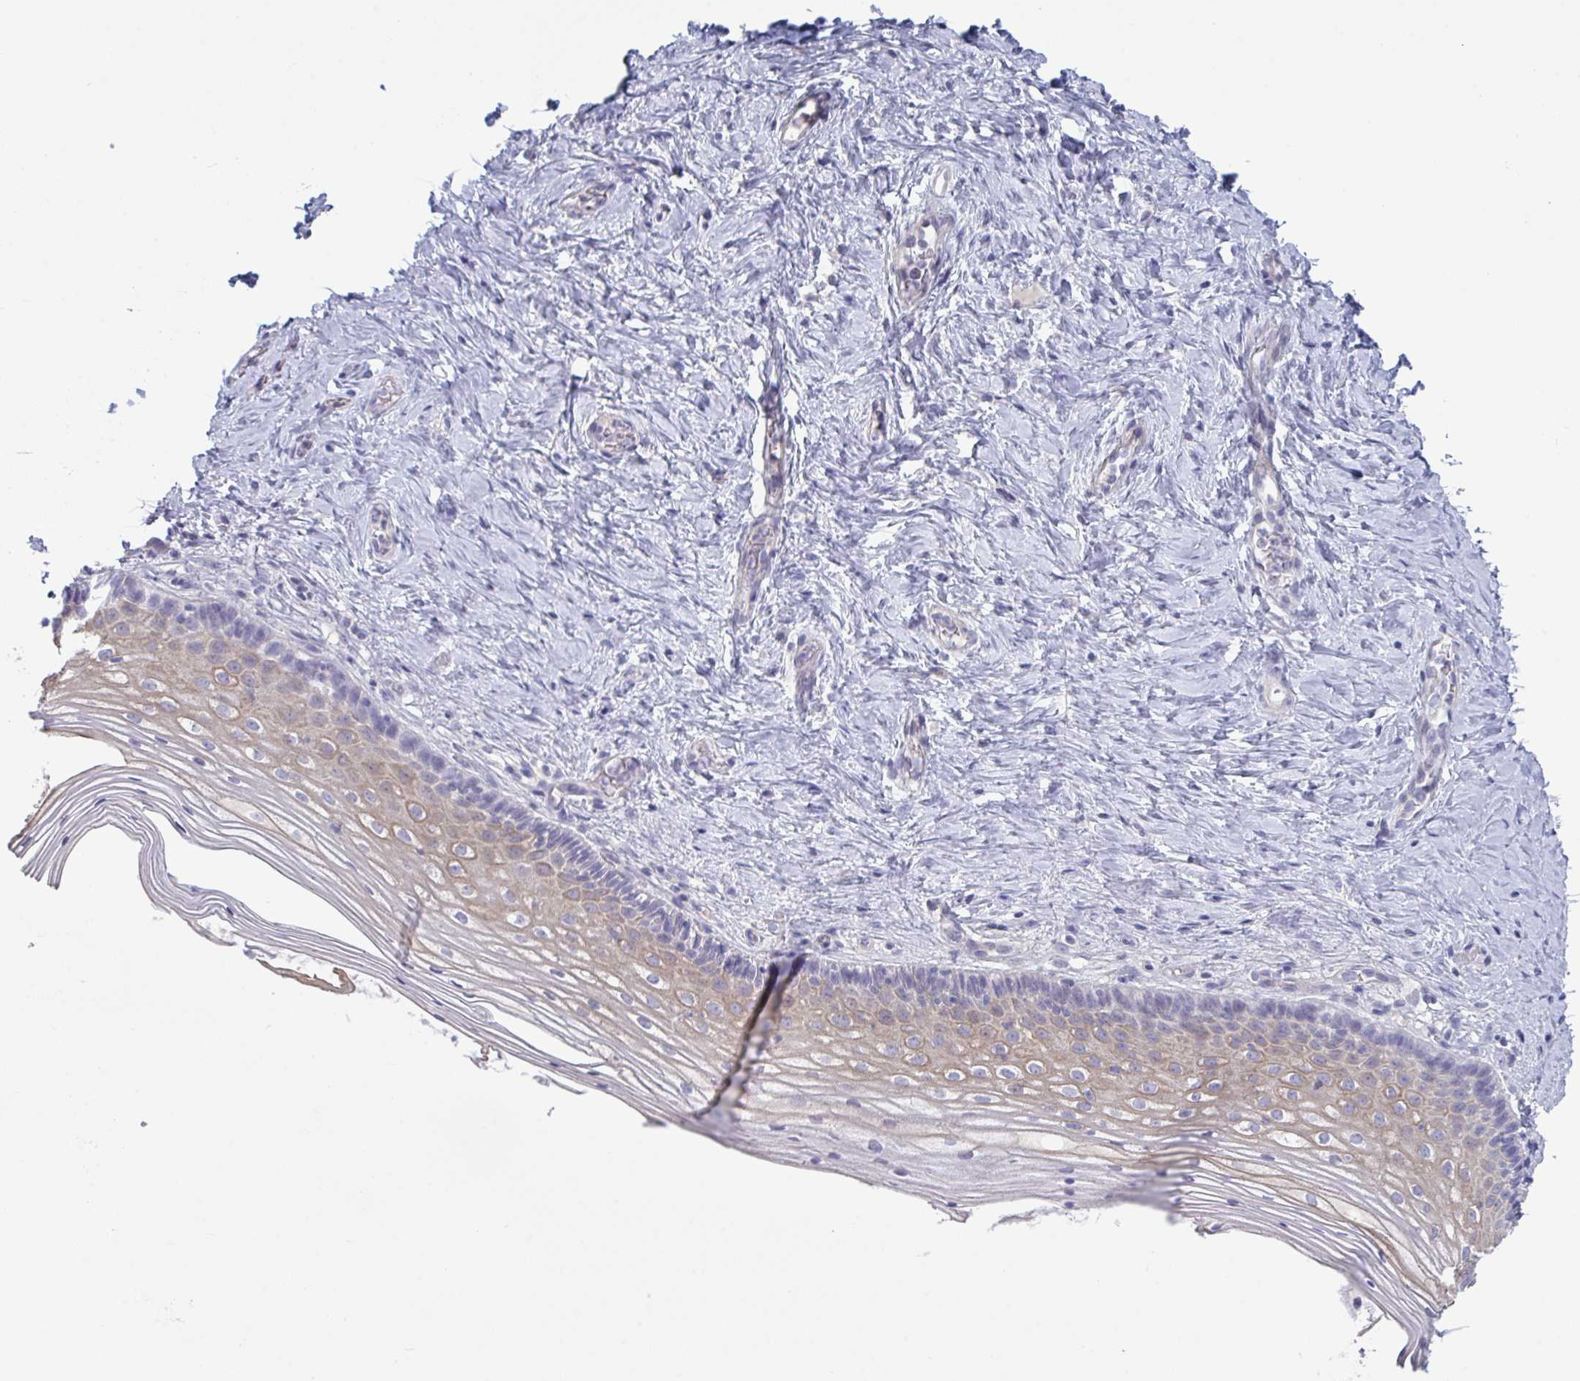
{"staining": {"intensity": "moderate", "quantity": "<25%", "location": "cytoplasmic/membranous"}, "tissue": "vagina", "cell_type": "Squamous epithelial cells", "image_type": "normal", "snomed": [{"axis": "morphology", "description": "Normal tissue, NOS"}, {"axis": "topography", "description": "Vagina"}], "caption": "Normal vagina was stained to show a protein in brown. There is low levels of moderate cytoplasmic/membranous expression in approximately <25% of squamous epithelial cells. The staining was performed using DAB (3,3'-diaminobenzidine), with brown indicating positive protein expression. Nuclei are stained blue with hematoxylin.", "gene": "STK26", "patient": {"sex": "female", "age": 45}}